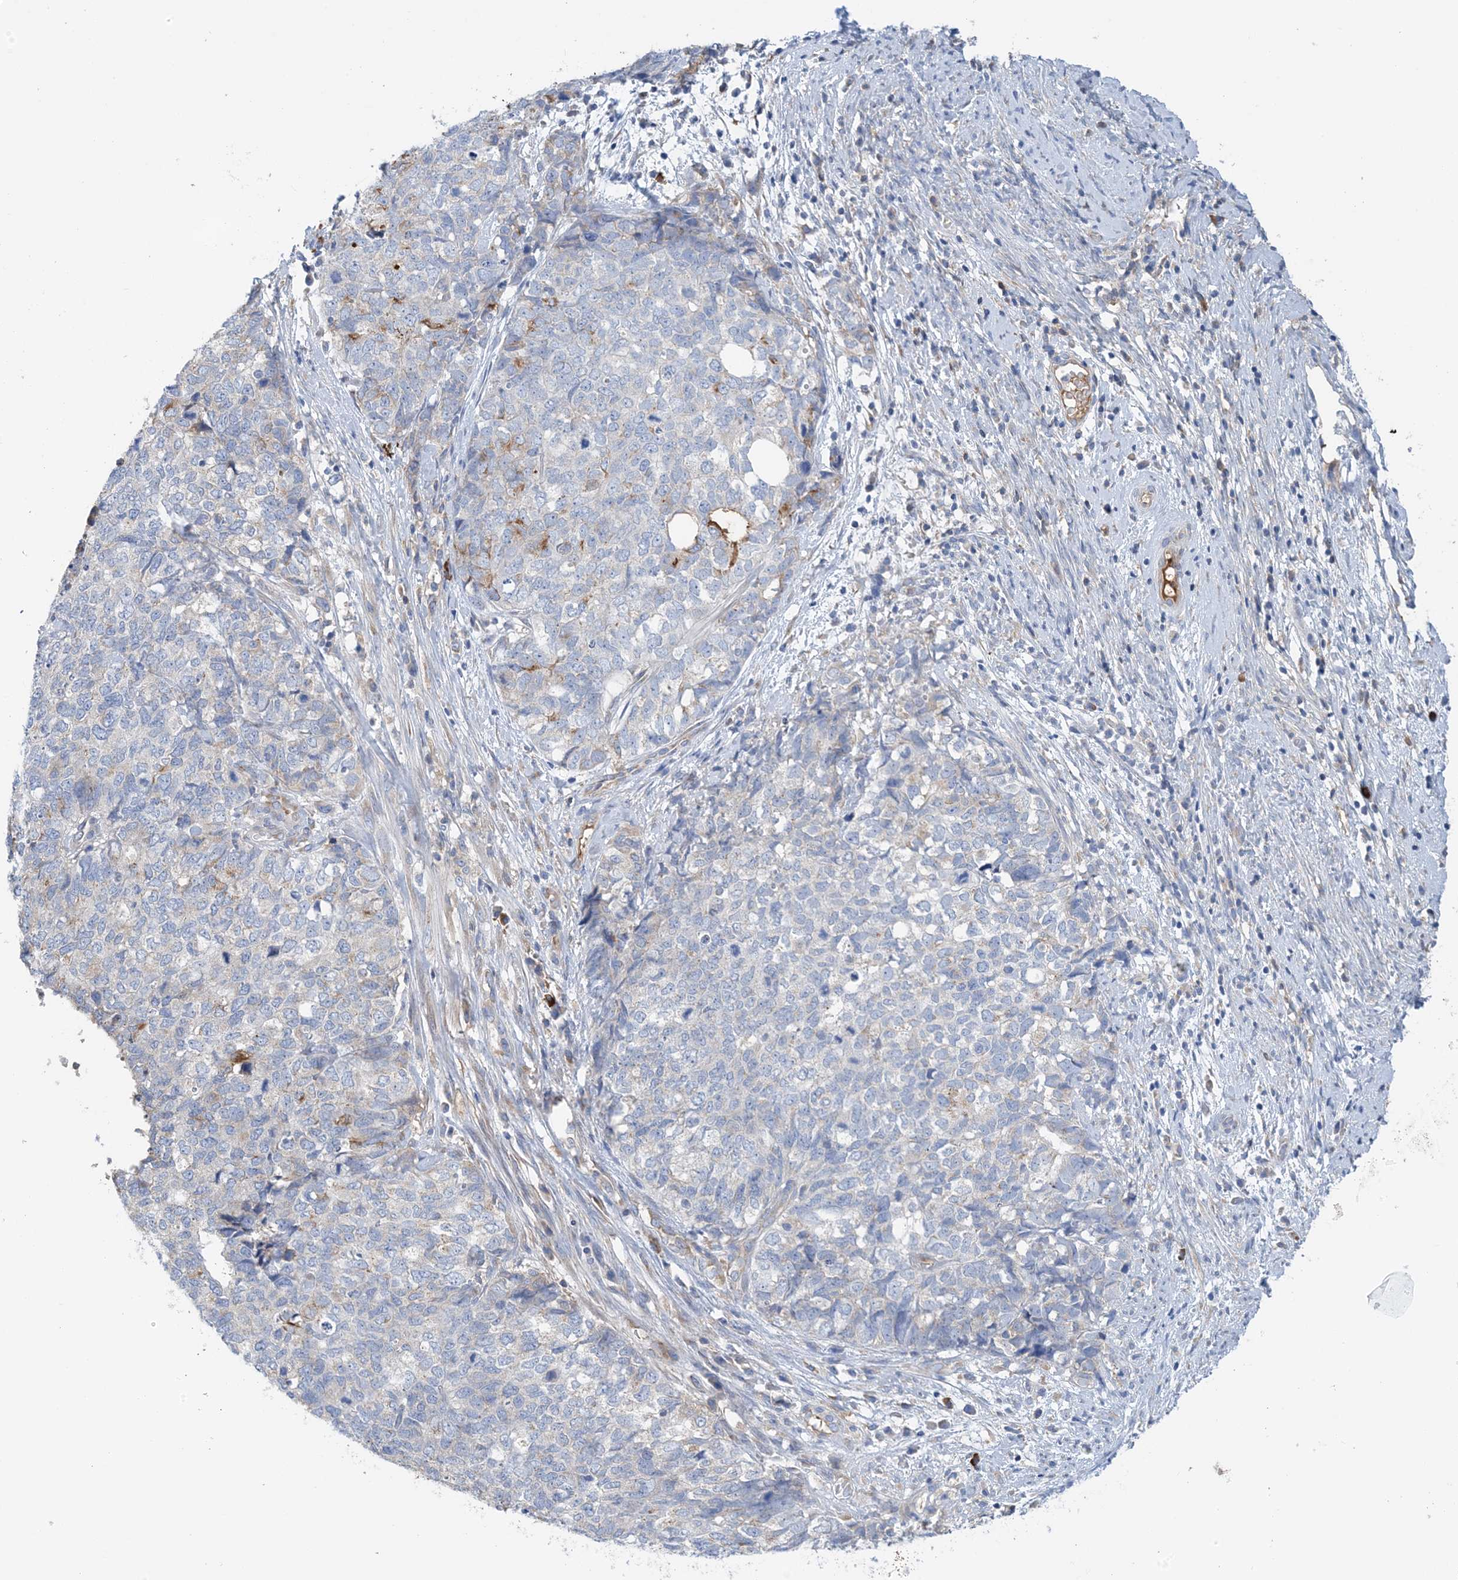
{"staining": {"intensity": "negative", "quantity": "none", "location": "none"}, "tissue": "cervical cancer", "cell_type": "Tumor cells", "image_type": "cancer", "snomed": [{"axis": "morphology", "description": "Squamous cell carcinoma, NOS"}, {"axis": "topography", "description": "Cervix"}], "caption": "Immunohistochemistry micrograph of neoplastic tissue: cervical cancer stained with DAB (3,3'-diaminobenzidine) reveals no significant protein expression in tumor cells.", "gene": "SLC5A11", "patient": {"sex": "female", "age": 63}}